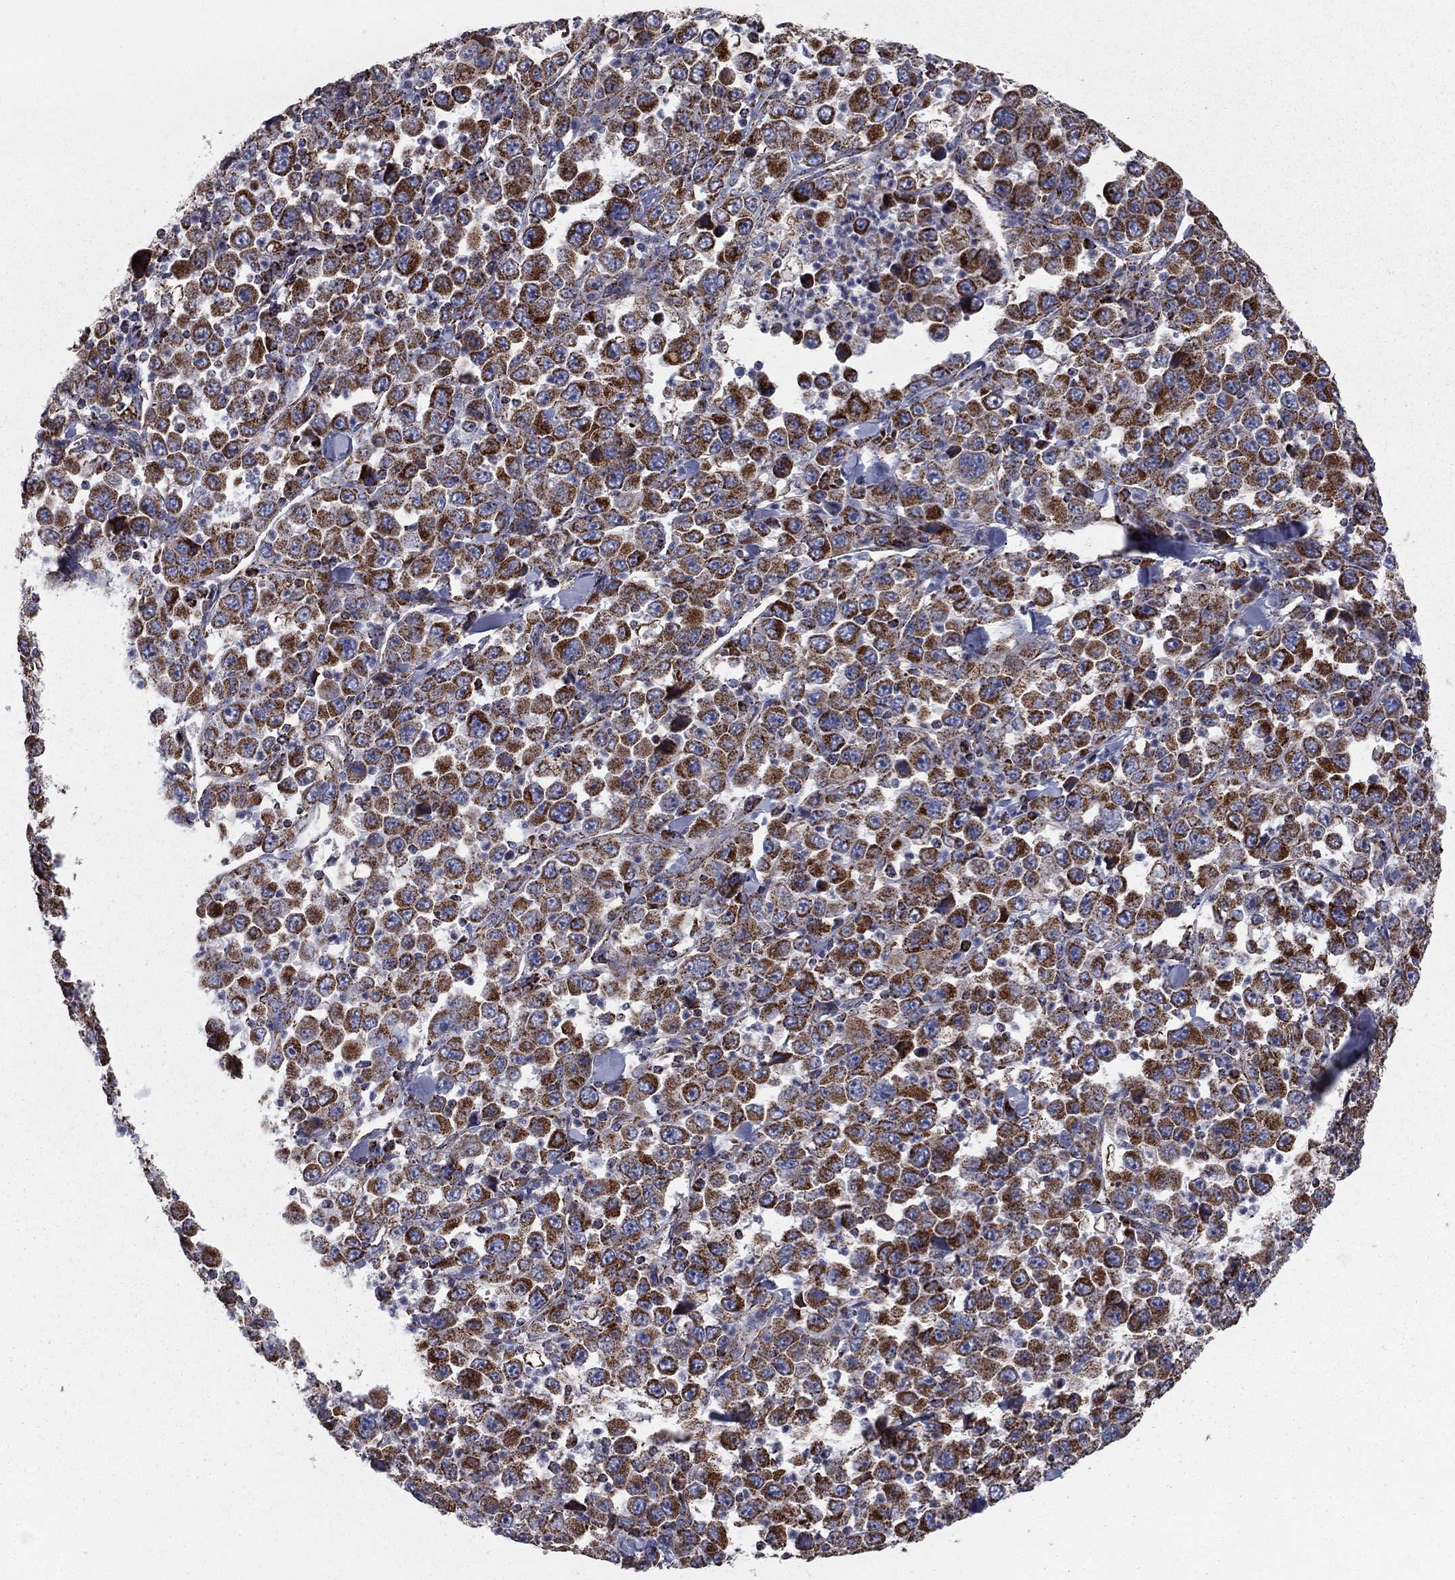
{"staining": {"intensity": "strong", "quantity": ">75%", "location": "cytoplasmic/membranous"}, "tissue": "stomach cancer", "cell_type": "Tumor cells", "image_type": "cancer", "snomed": [{"axis": "morphology", "description": "Normal tissue, NOS"}, {"axis": "morphology", "description": "Adenocarcinoma, NOS"}, {"axis": "topography", "description": "Stomach, upper"}, {"axis": "topography", "description": "Stomach"}], "caption": "This image displays IHC staining of adenocarcinoma (stomach), with high strong cytoplasmic/membranous positivity in approximately >75% of tumor cells.", "gene": "NDUFV1", "patient": {"sex": "male", "age": 59}}